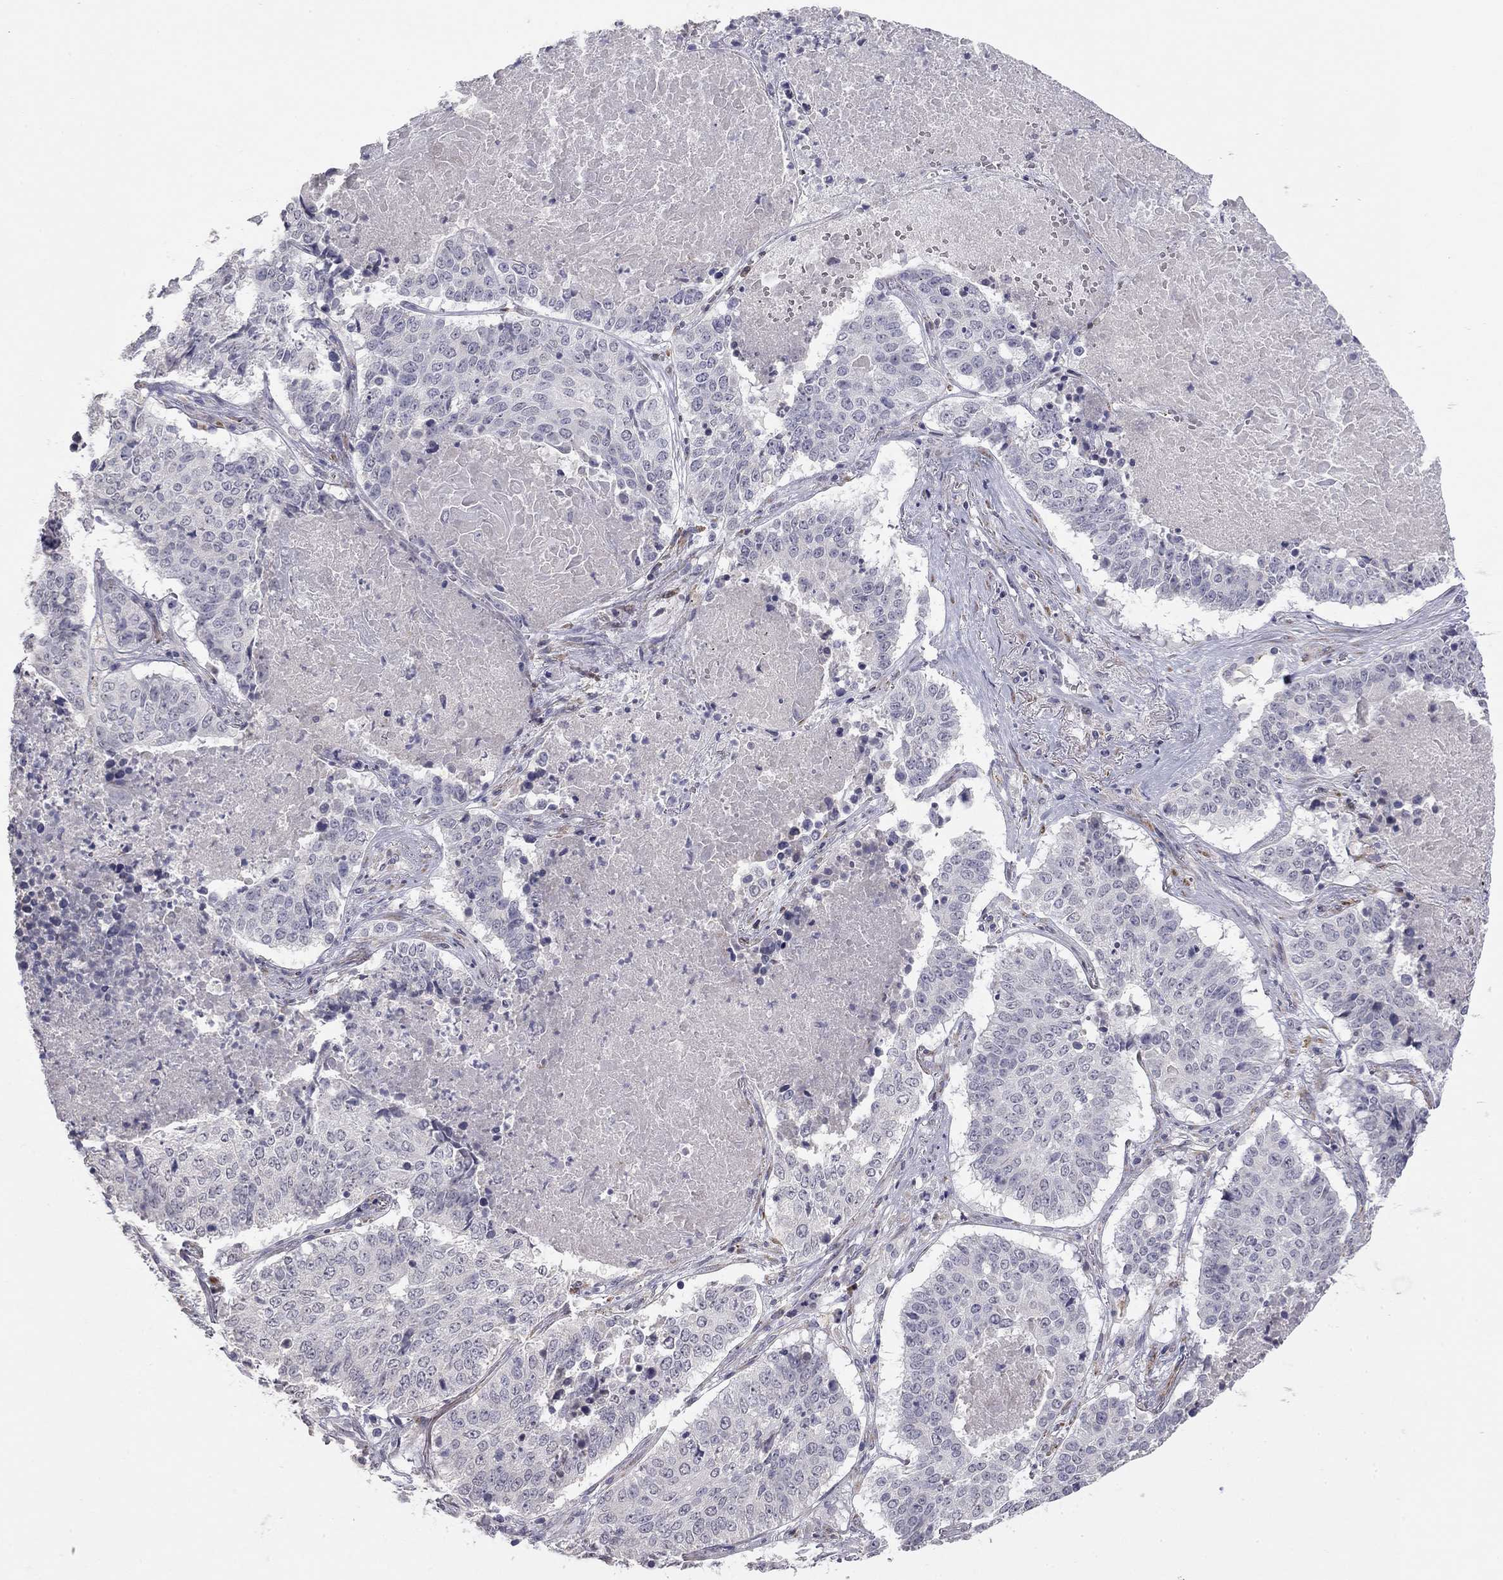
{"staining": {"intensity": "negative", "quantity": "none", "location": "none"}, "tissue": "lung cancer", "cell_type": "Tumor cells", "image_type": "cancer", "snomed": [{"axis": "morphology", "description": "Squamous cell carcinoma, NOS"}, {"axis": "topography", "description": "Lung"}], "caption": "IHC photomicrograph of human lung squamous cell carcinoma stained for a protein (brown), which displays no positivity in tumor cells.", "gene": "PRRT2", "patient": {"sex": "male", "age": 64}}